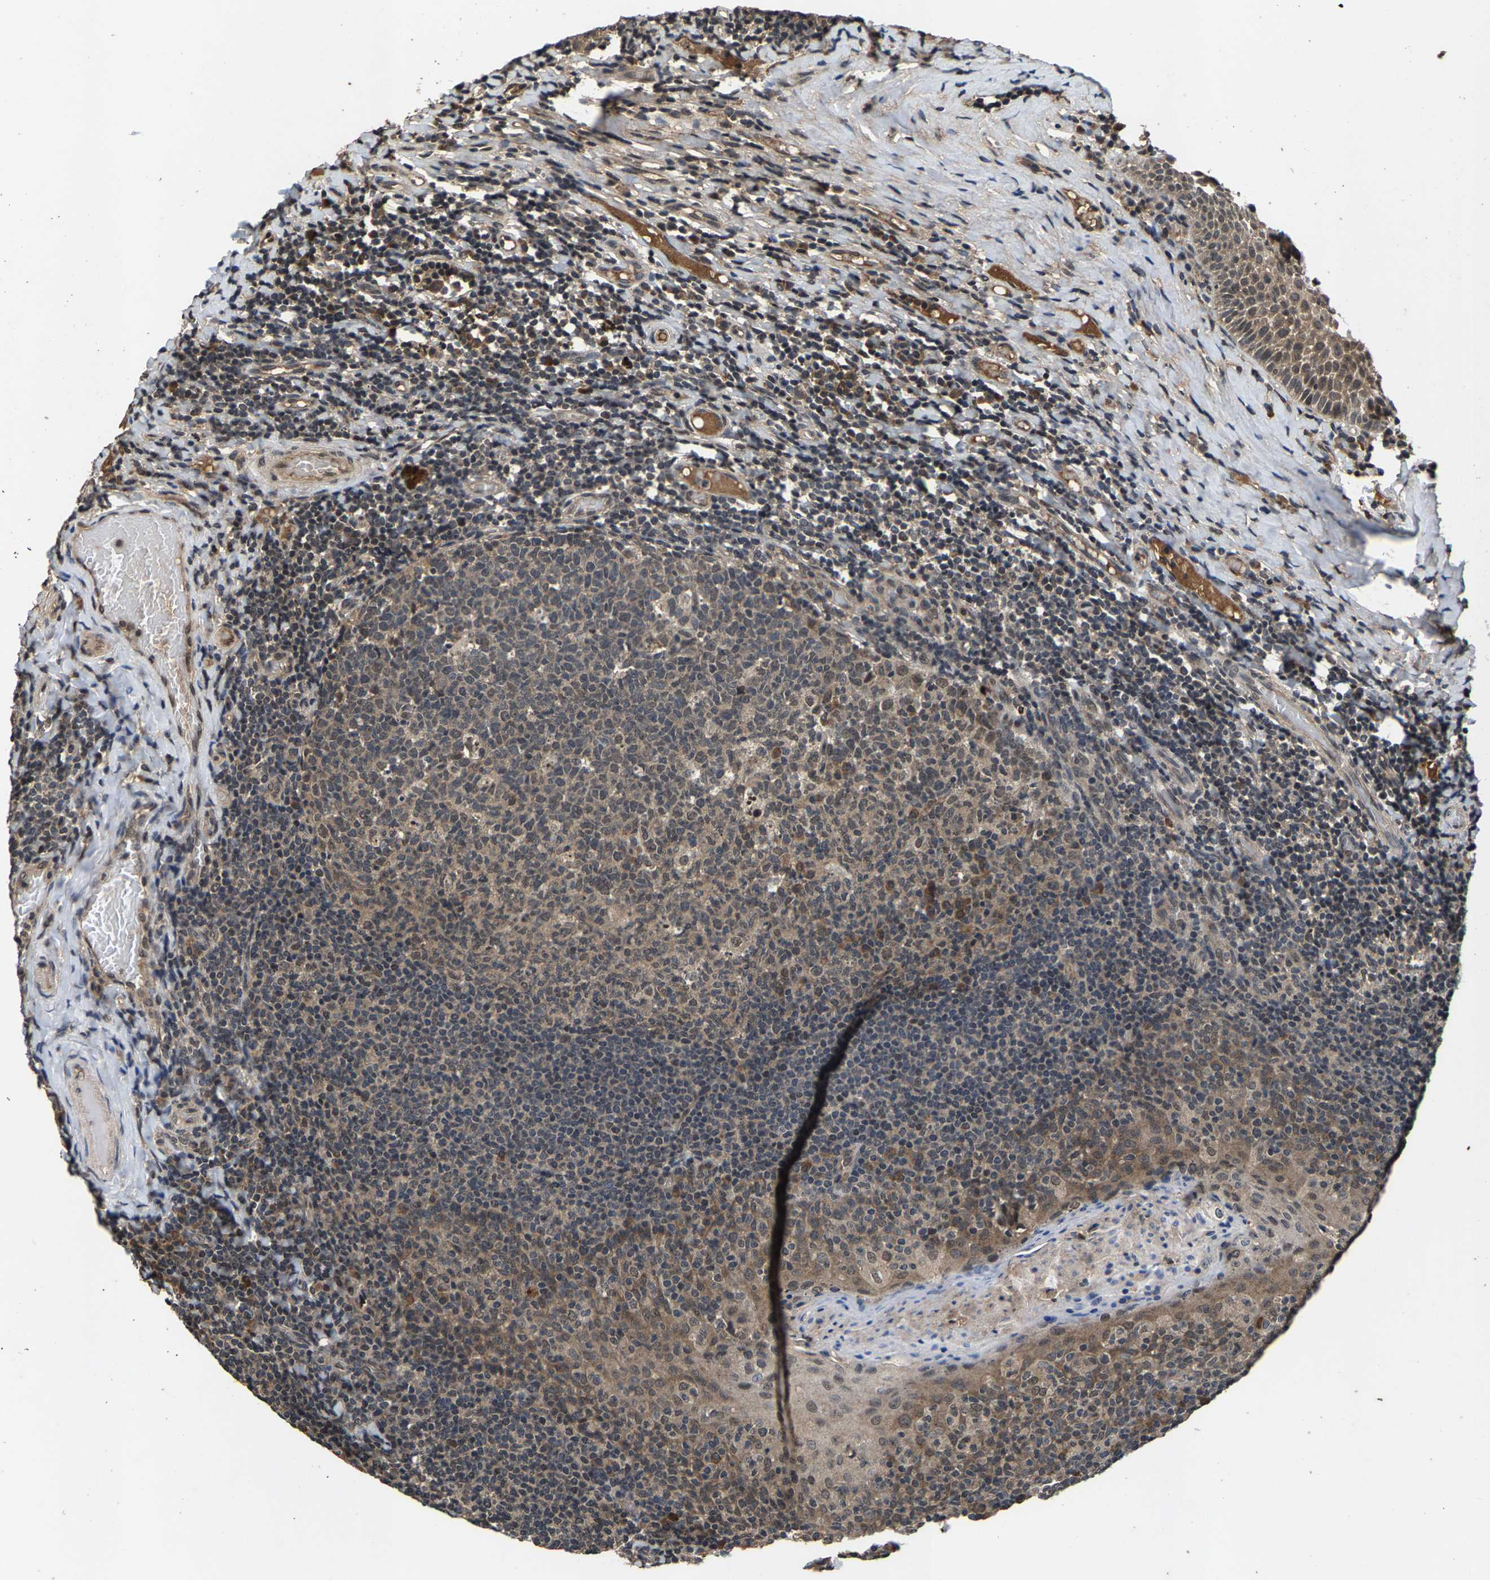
{"staining": {"intensity": "weak", "quantity": ">75%", "location": "cytoplasmic/membranous"}, "tissue": "tonsil", "cell_type": "Germinal center cells", "image_type": "normal", "snomed": [{"axis": "morphology", "description": "Normal tissue, NOS"}, {"axis": "topography", "description": "Tonsil"}], "caption": "Weak cytoplasmic/membranous positivity is present in approximately >75% of germinal center cells in normal tonsil.", "gene": "HUWE1", "patient": {"sex": "female", "age": 19}}